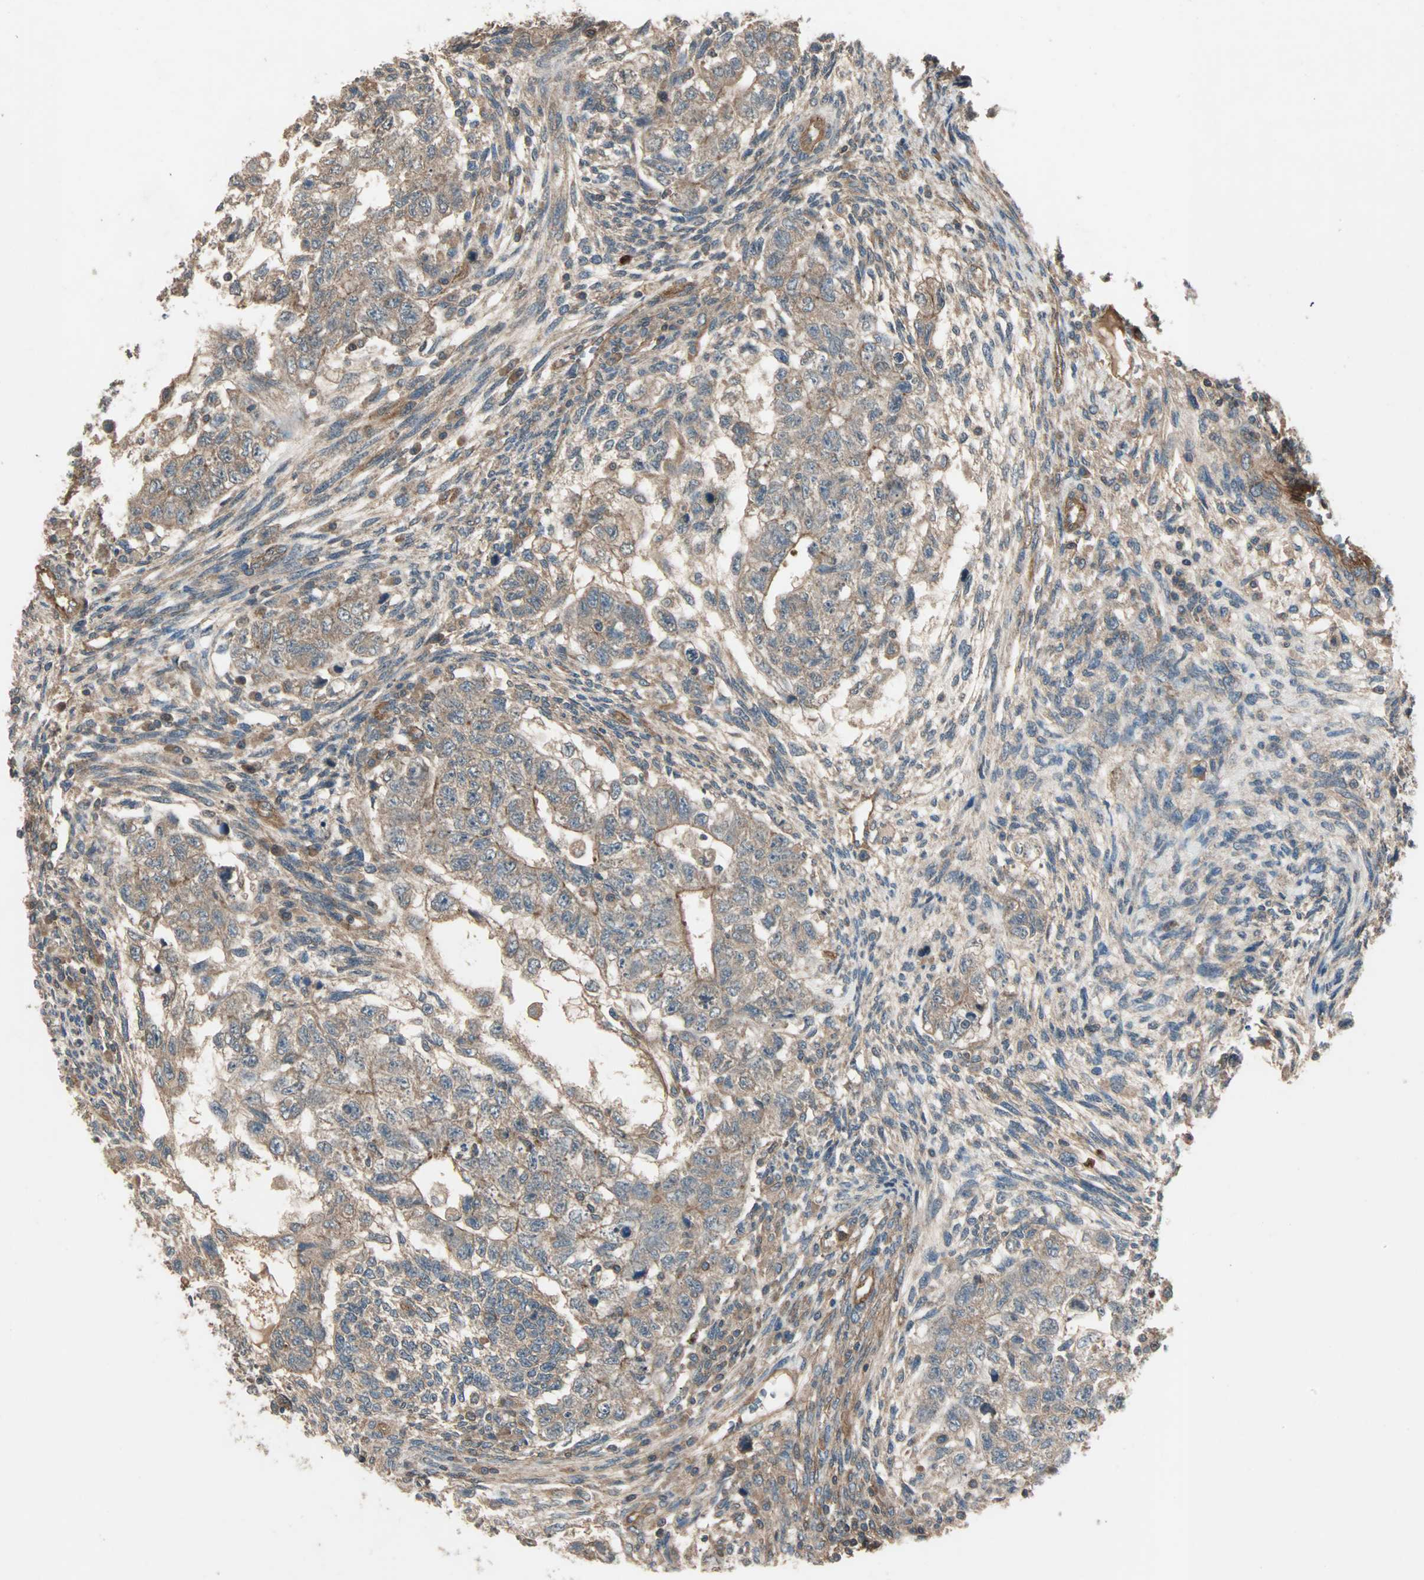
{"staining": {"intensity": "moderate", "quantity": ">75%", "location": "cytoplasmic/membranous"}, "tissue": "testis cancer", "cell_type": "Tumor cells", "image_type": "cancer", "snomed": [{"axis": "morphology", "description": "Normal tissue, NOS"}, {"axis": "morphology", "description": "Carcinoma, Embryonal, NOS"}, {"axis": "topography", "description": "Testis"}], "caption": "Protein staining of testis cancer (embryonal carcinoma) tissue shows moderate cytoplasmic/membranous expression in approximately >75% of tumor cells.", "gene": "GCK", "patient": {"sex": "male", "age": 36}}